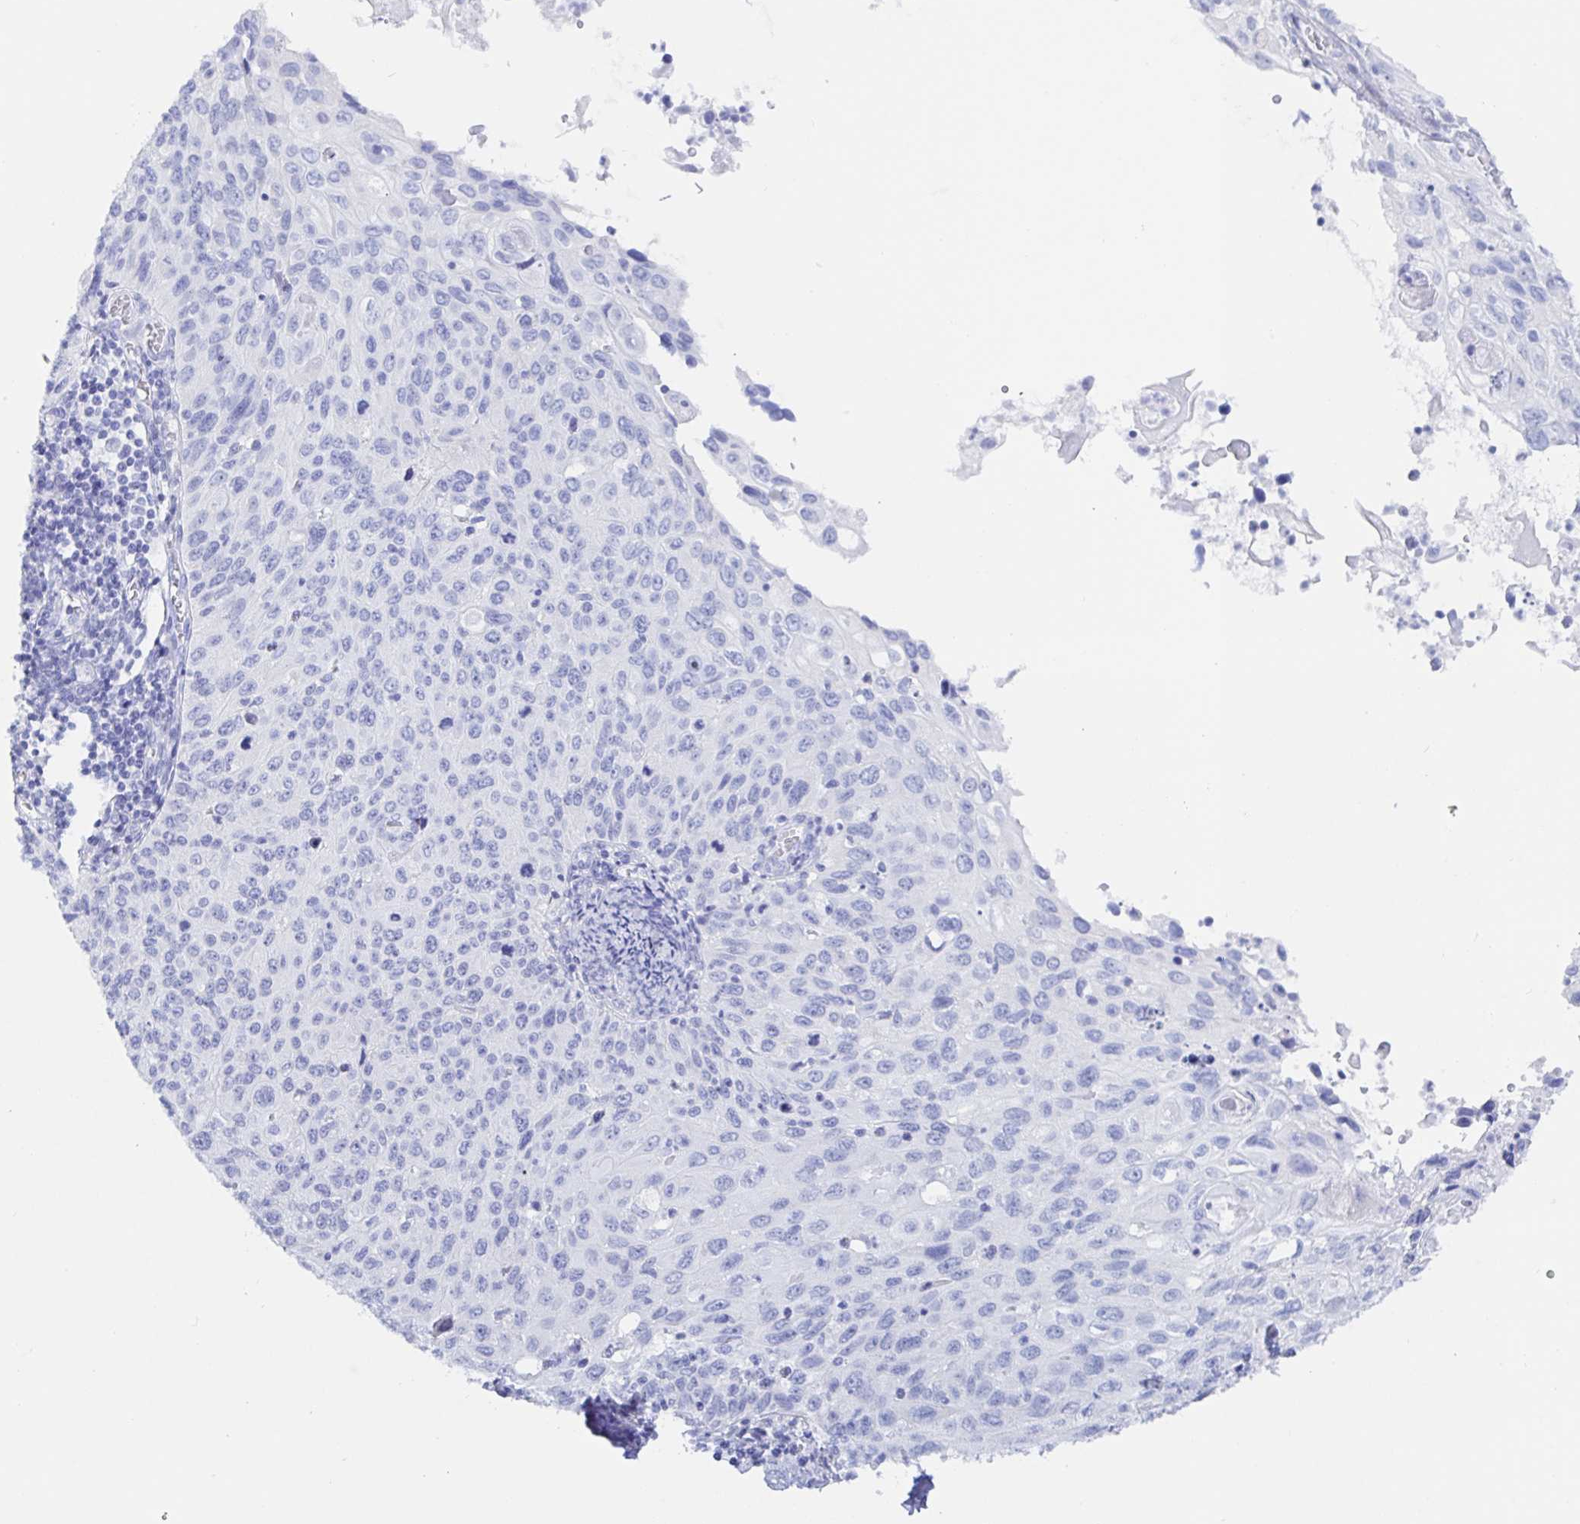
{"staining": {"intensity": "negative", "quantity": "none", "location": "none"}, "tissue": "cervical cancer", "cell_type": "Tumor cells", "image_type": "cancer", "snomed": [{"axis": "morphology", "description": "Squamous cell carcinoma, NOS"}, {"axis": "topography", "description": "Cervix"}], "caption": "DAB immunohistochemical staining of cervical cancer (squamous cell carcinoma) shows no significant expression in tumor cells.", "gene": "KCNH6", "patient": {"sex": "female", "age": 70}}